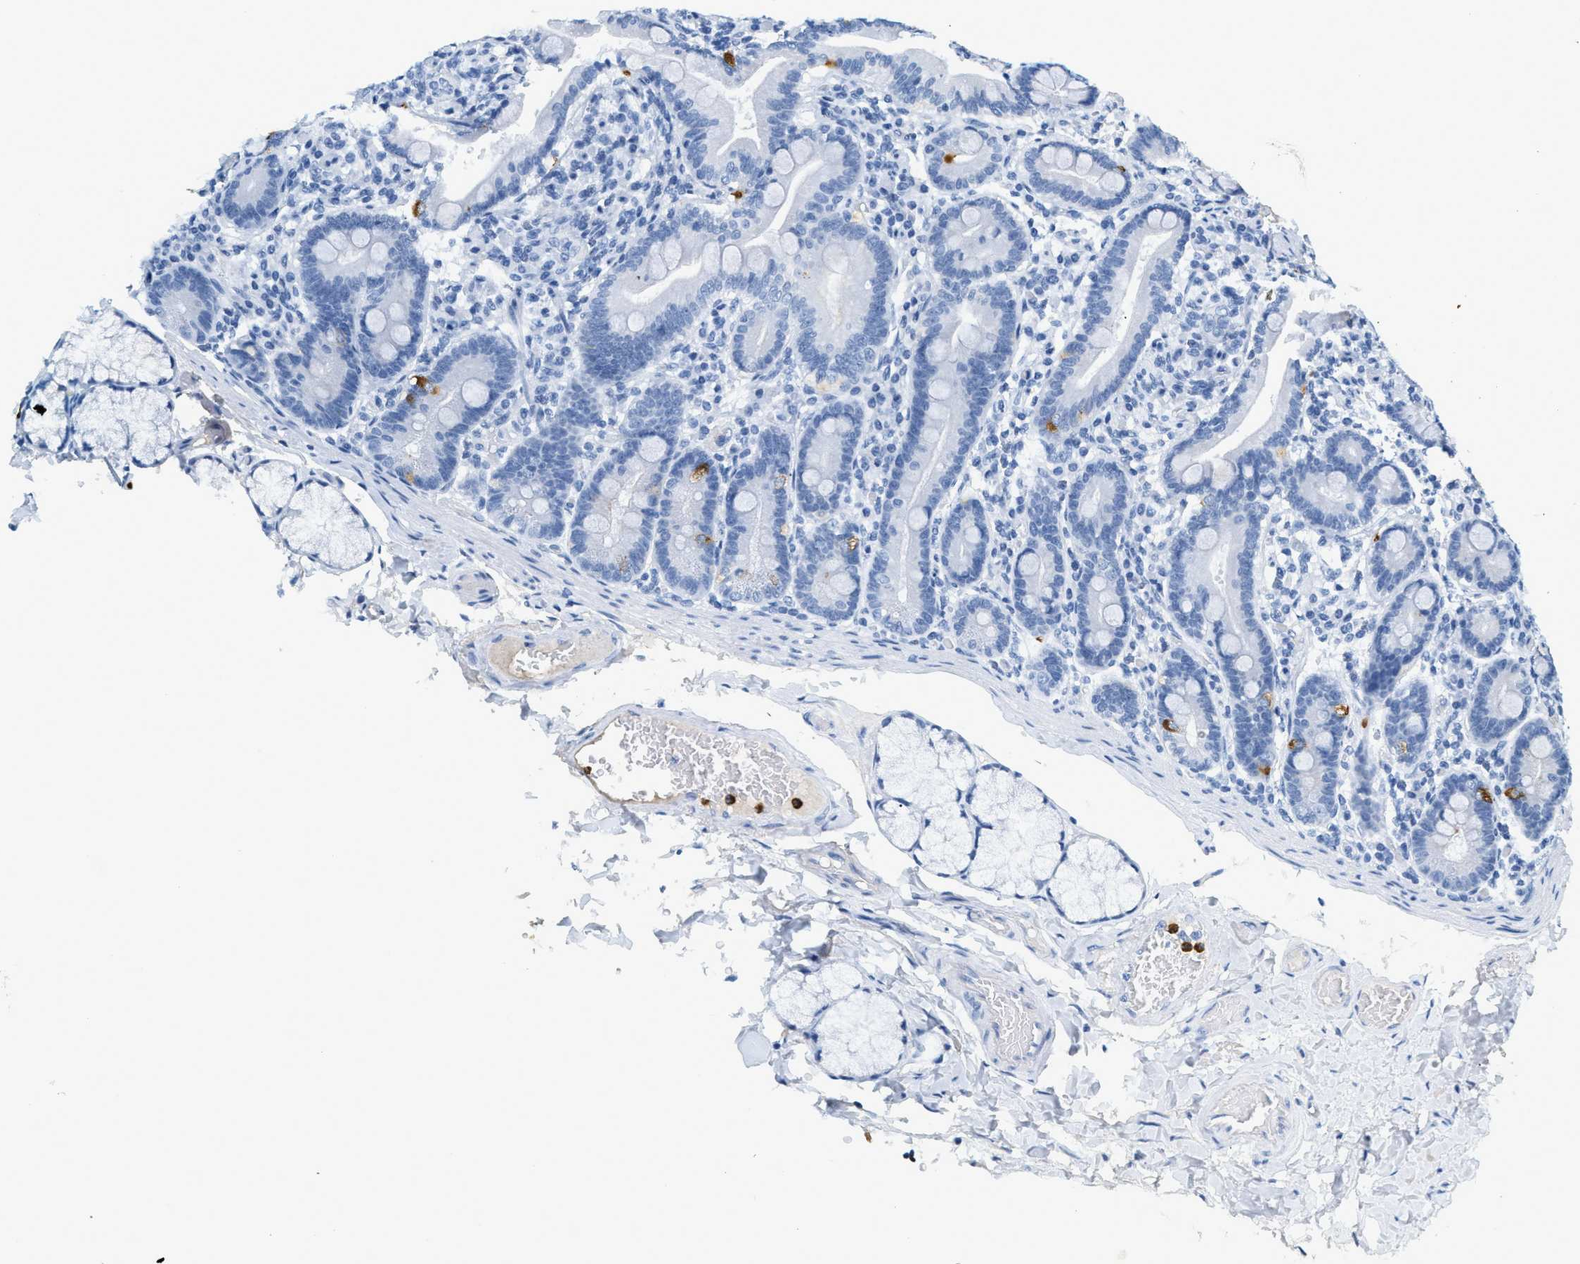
{"staining": {"intensity": "negative", "quantity": "none", "location": "none"}, "tissue": "duodenum", "cell_type": "Glandular cells", "image_type": "normal", "snomed": [{"axis": "morphology", "description": "Normal tissue, NOS"}, {"axis": "topography", "description": "Duodenum"}], "caption": "High power microscopy histopathology image of an immunohistochemistry photomicrograph of unremarkable duodenum, revealing no significant expression in glandular cells.", "gene": "LCN2", "patient": {"sex": "male", "age": 54}}